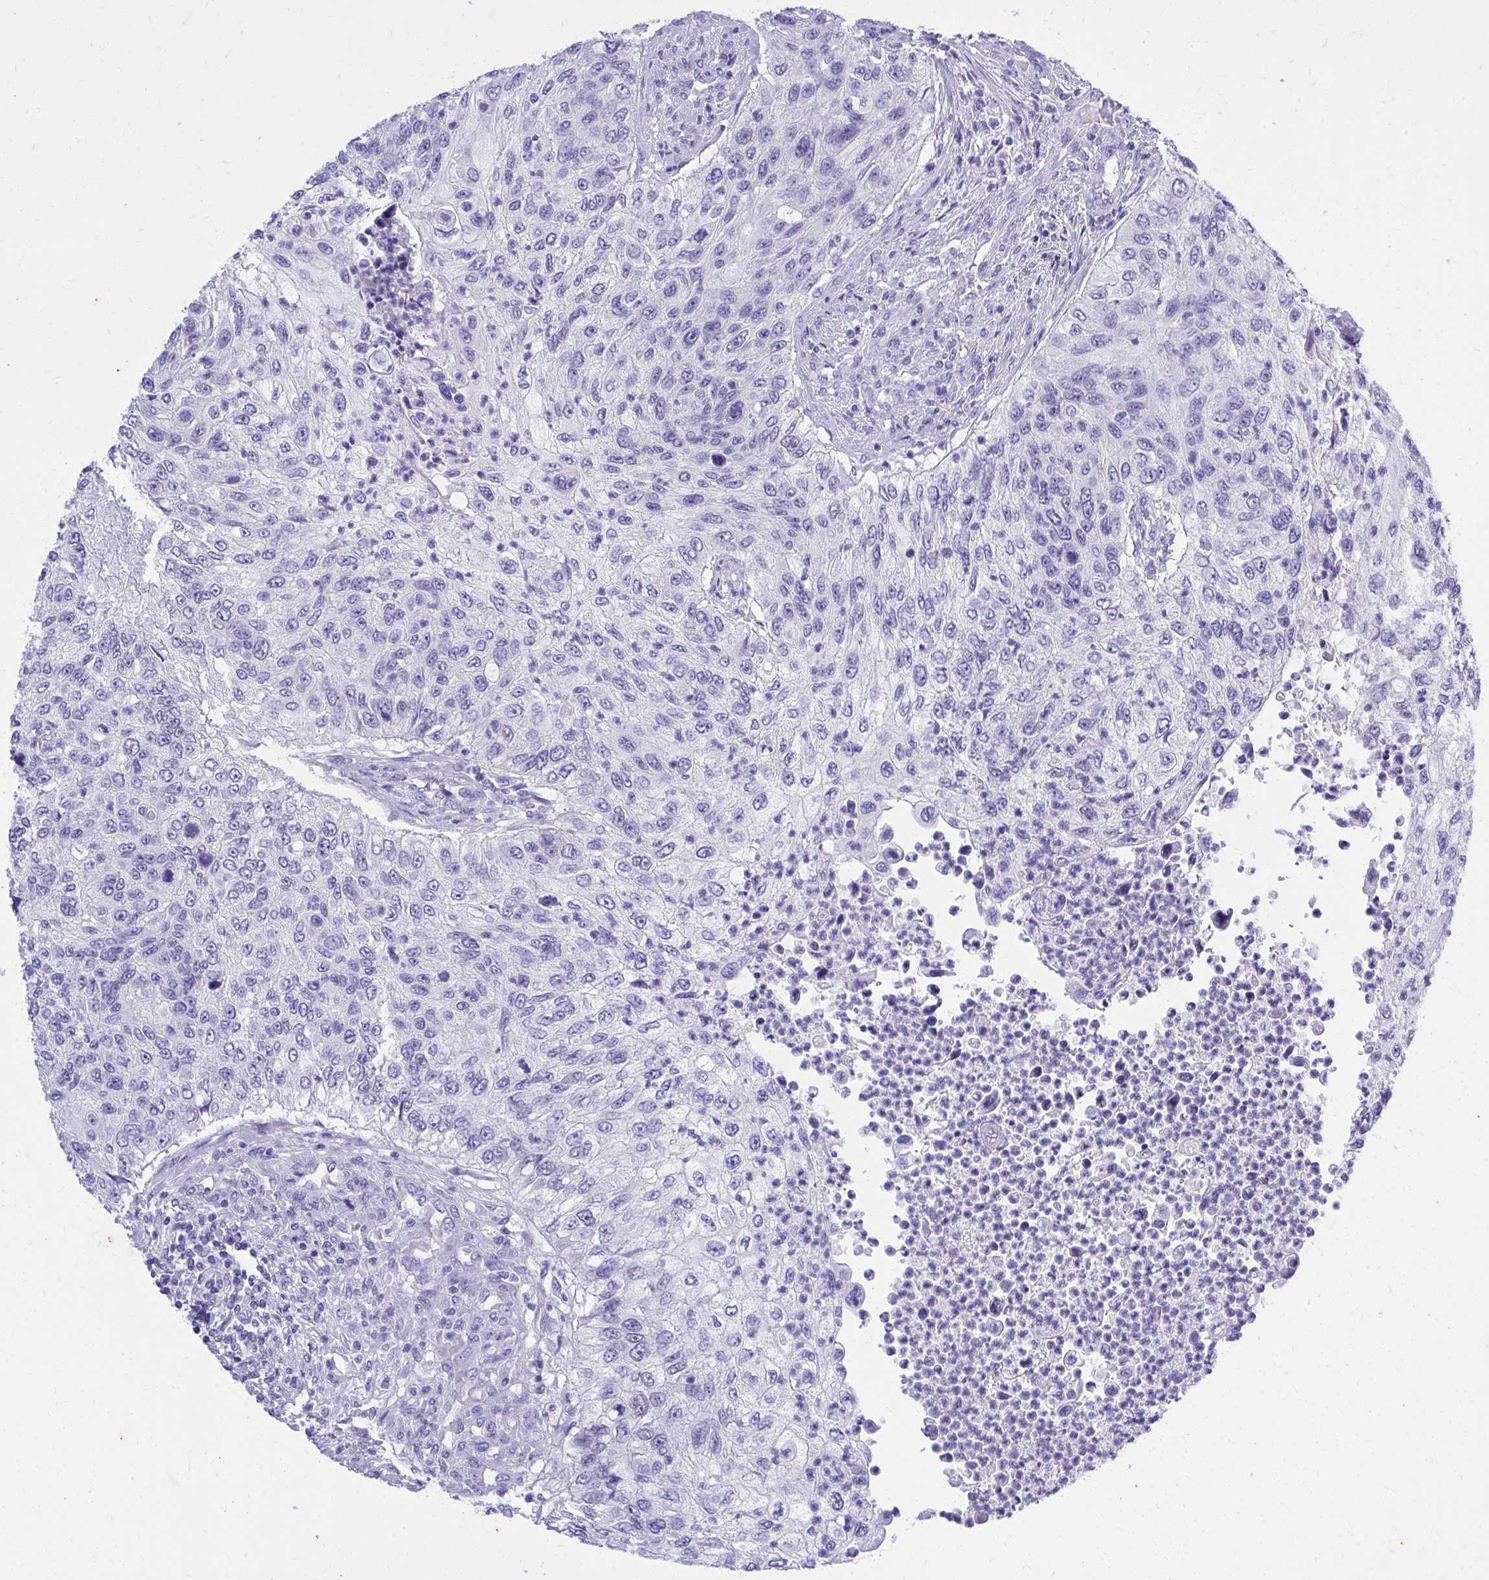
{"staining": {"intensity": "negative", "quantity": "none", "location": "none"}, "tissue": "urothelial cancer", "cell_type": "Tumor cells", "image_type": "cancer", "snomed": [{"axis": "morphology", "description": "Urothelial carcinoma, High grade"}, {"axis": "topography", "description": "Urinary bladder"}], "caption": "Image shows no significant protein expression in tumor cells of urothelial cancer.", "gene": "KLK1", "patient": {"sex": "female", "age": 60}}